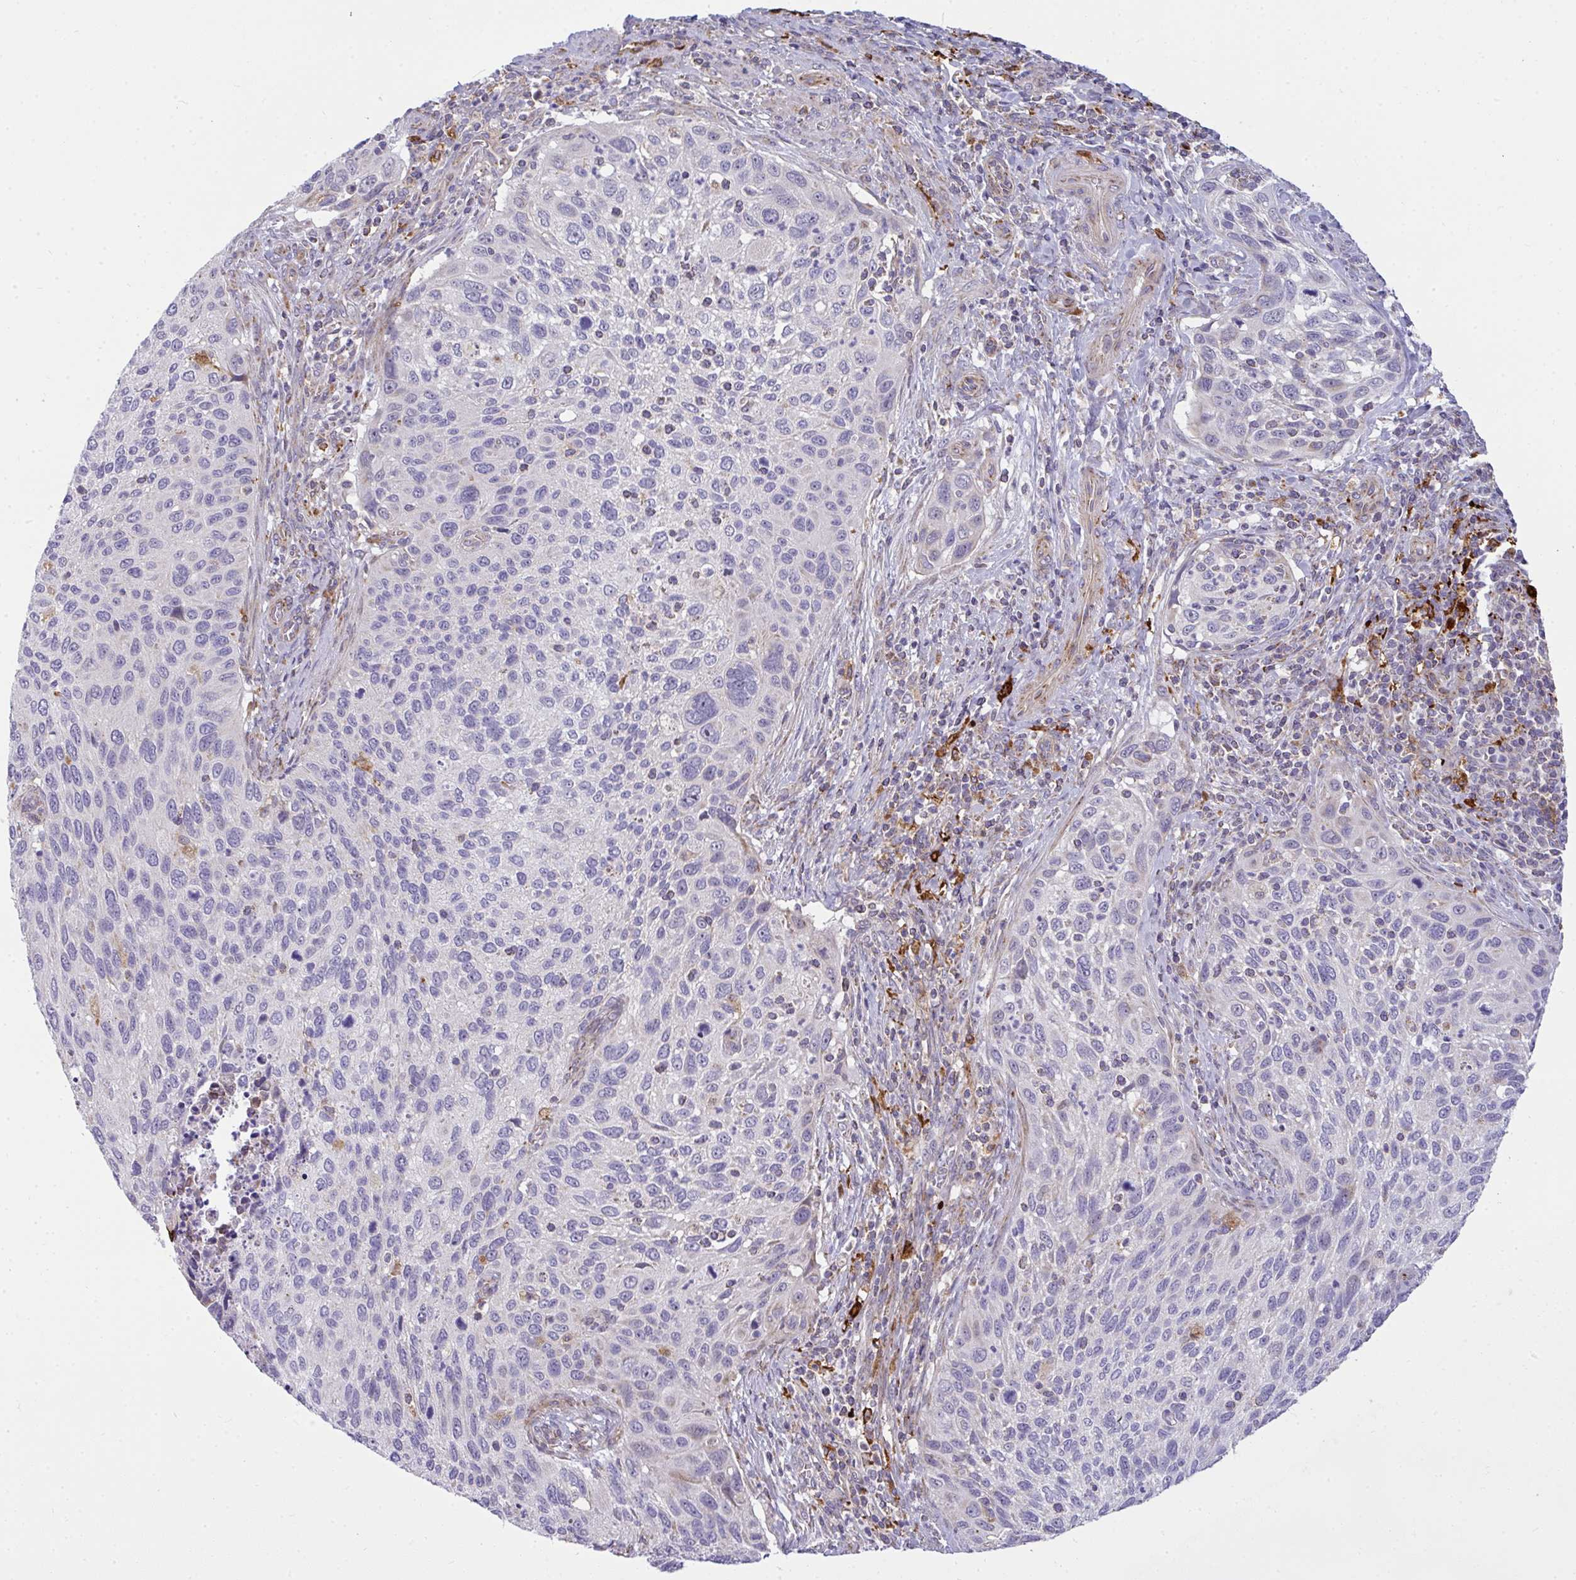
{"staining": {"intensity": "negative", "quantity": "none", "location": "none"}, "tissue": "cervical cancer", "cell_type": "Tumor cells", "image_type": "cancer", "snomed": [{"axis": "morphology", "description": "Squamous cell carcinoma, NOS"}, {"axis": "topography", "description": "Cervix"}], "caption": "Tumor cells show no significant protein positivity in cervical cancer.", "gene": "SRRM4", "patient": {"sex": "female", "age": 70}}